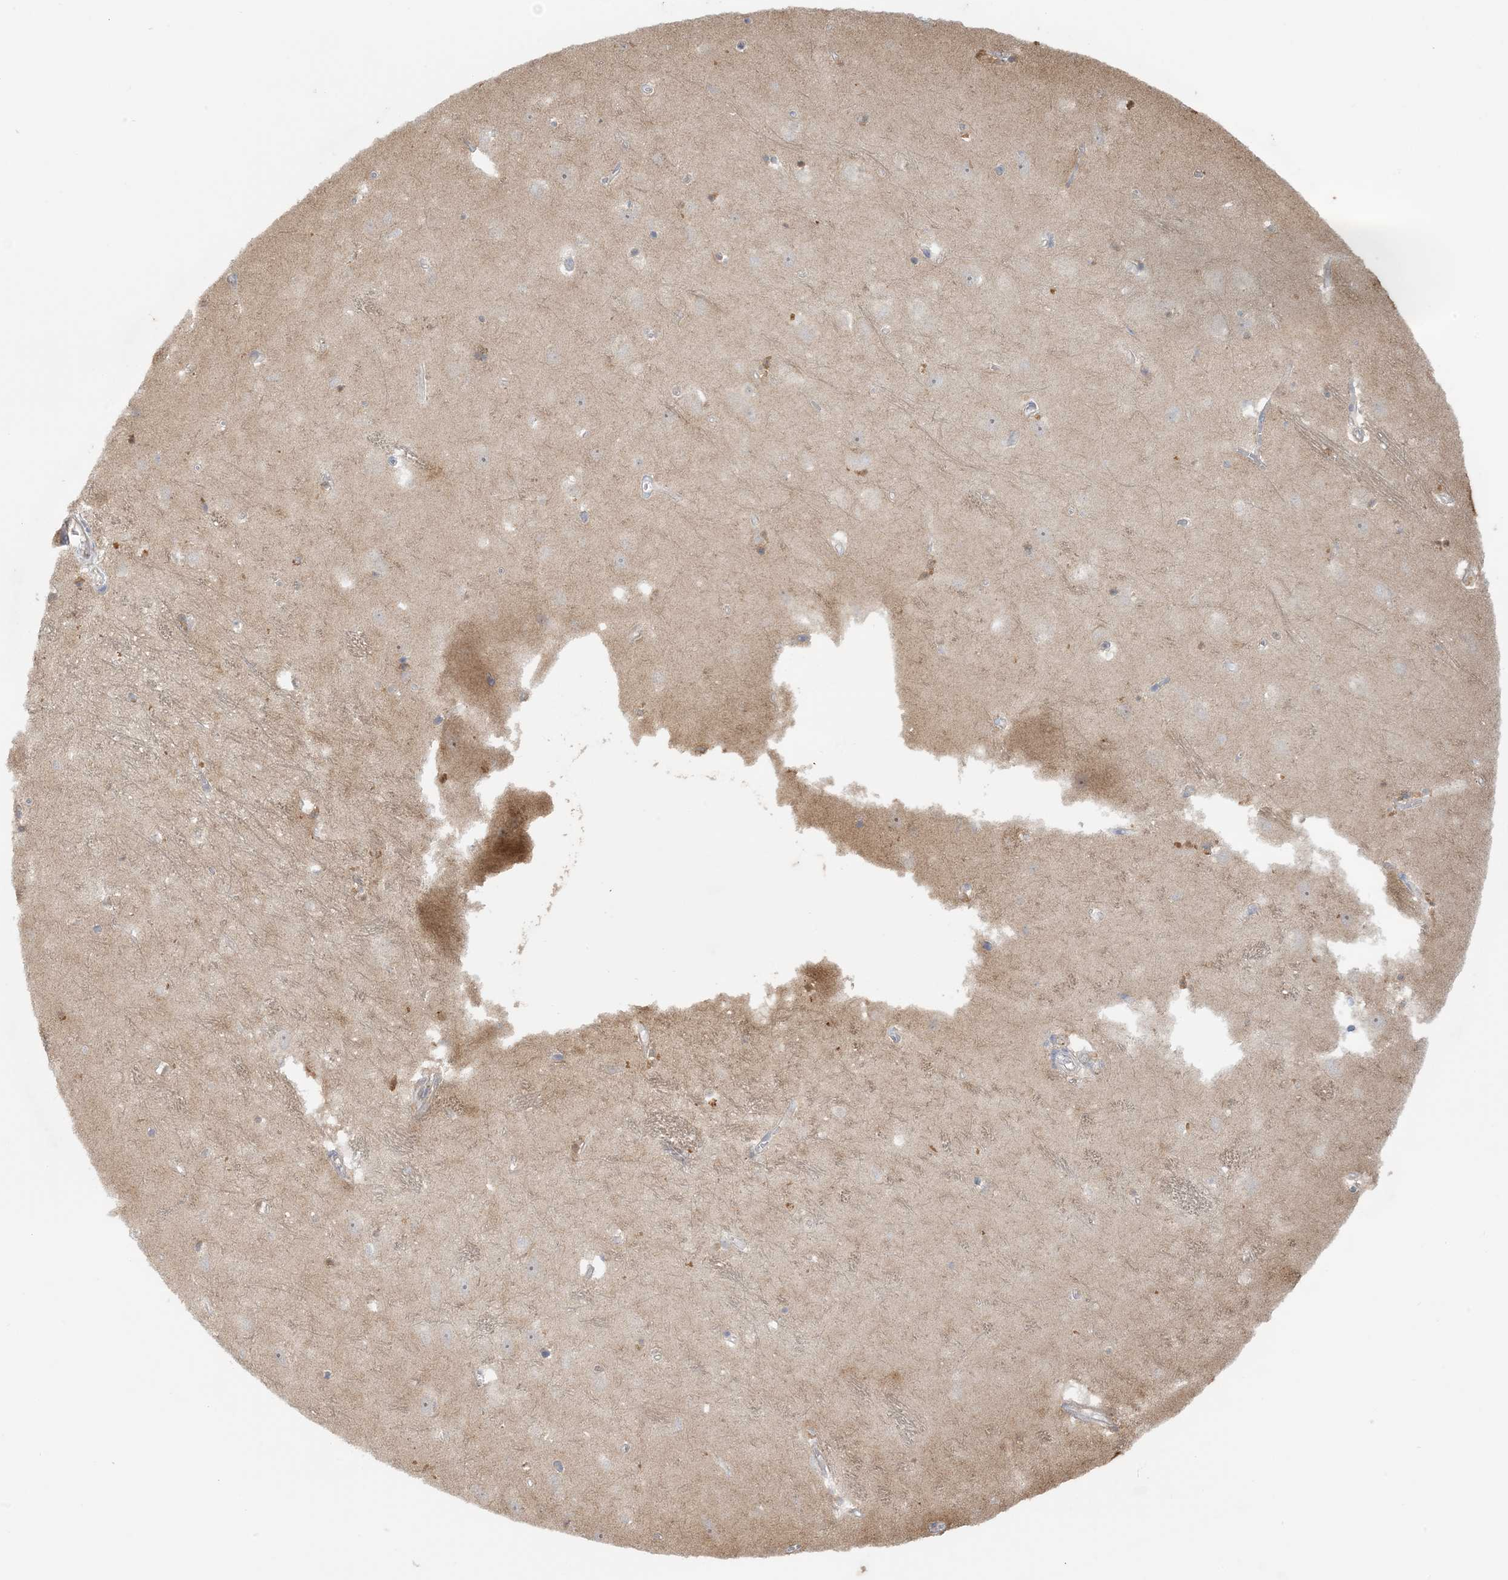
{"staining": {"intensity": "negative", "quantity": "none", "location": "none"}, "tissue": "hippocampus", "cell_type": "Glial cells", "image_type": "normal", "snomed": [{"axis": "morphology", "description": "Normal tissue, NOS"}, {"axis": "topography", "description": "Hippocampus"}], "caption": "IHC micrograph of benign human hippocampus stained for a protein (brown), which exhibits no expression in glial cells. (IHC, brightfield microscopy, high magnification).", "gene": "OBI1", "patient": {"sex": "female", "age": 64}}